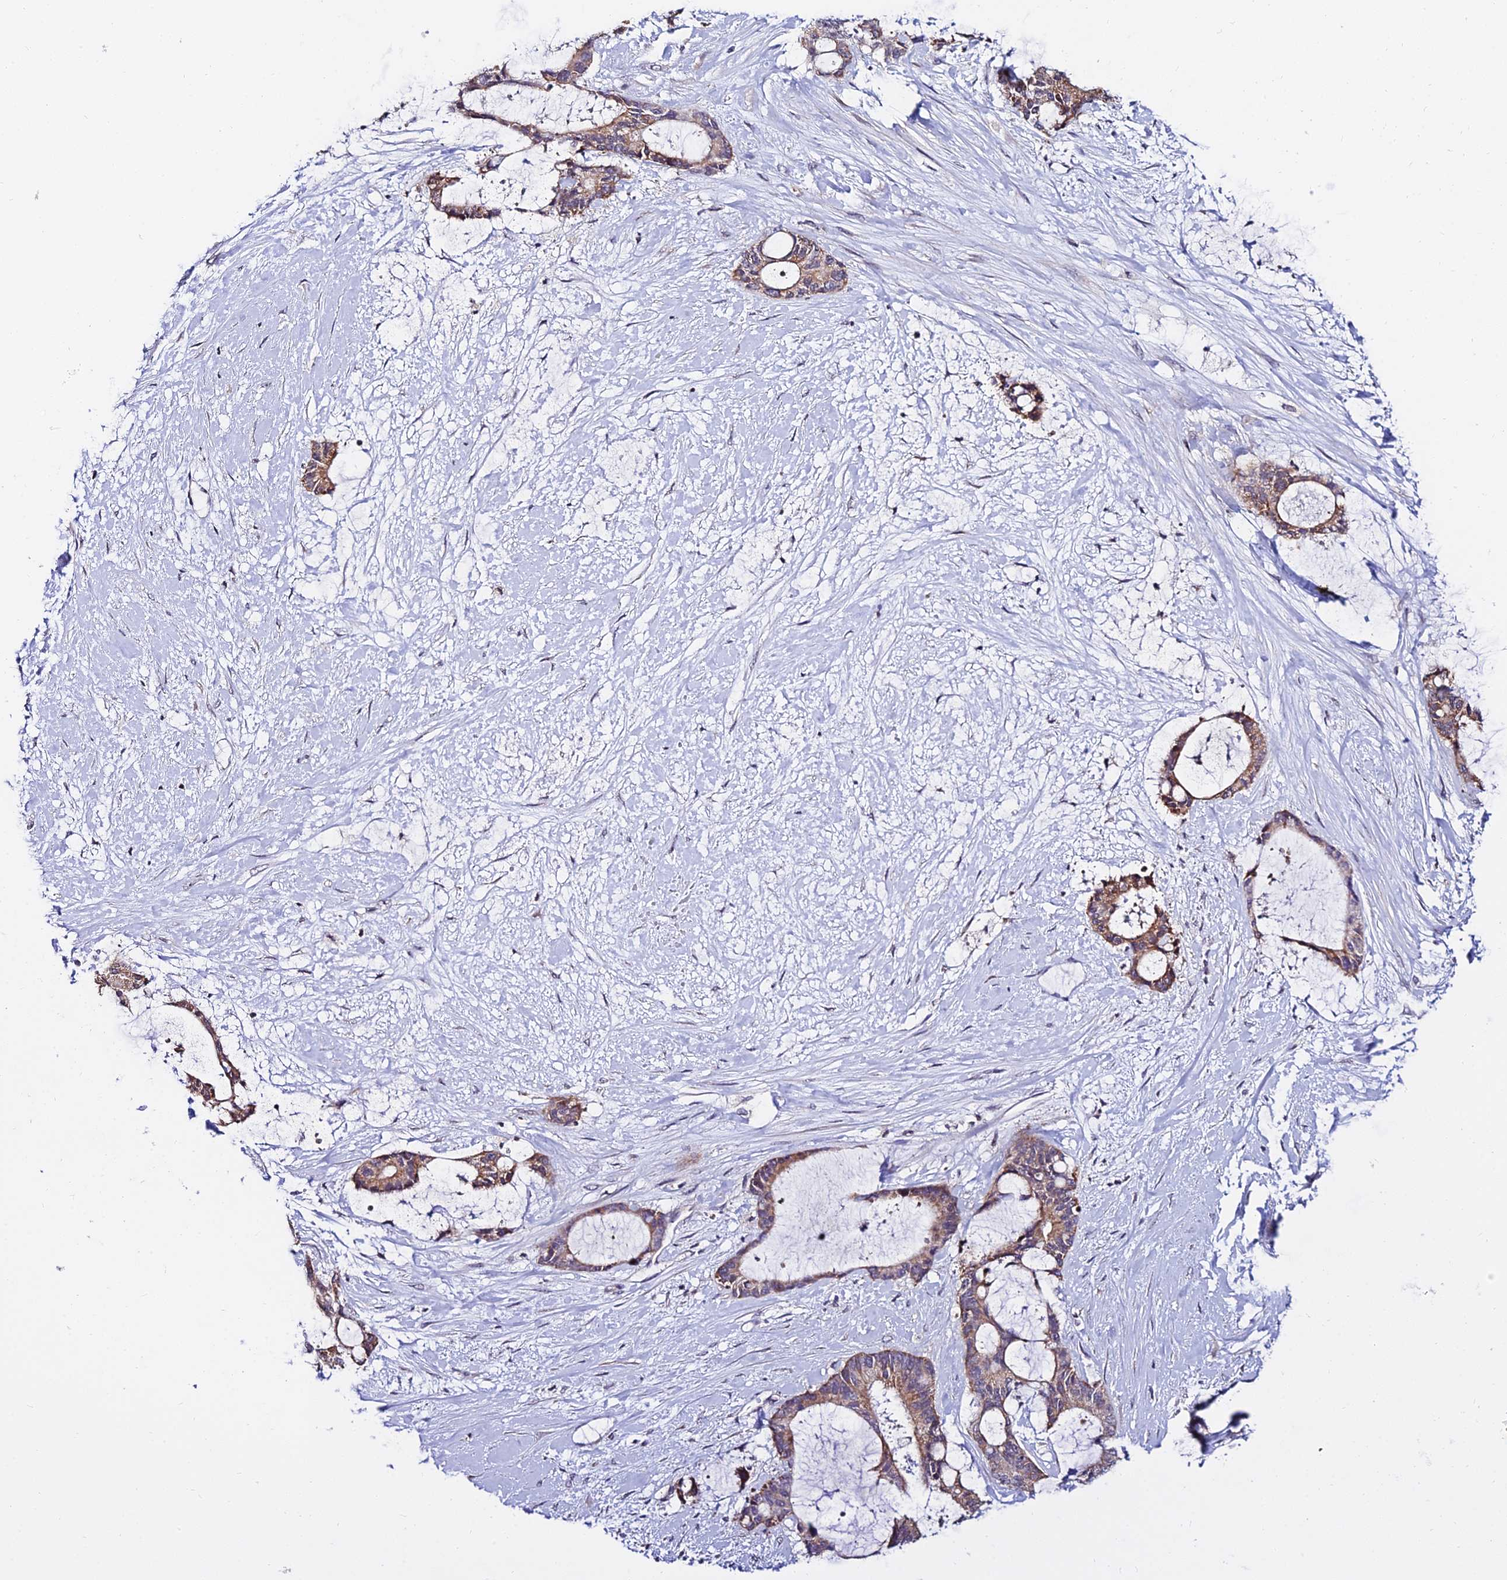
{"staining": {"intensity": "moderate", "quantity": "25%-75%", "location": "cytoplasmic/membranous"}, "tissue": "liver cancer", "cell_type": "Tumor cells", "image_type": "cancer", "snomed": [{"axis": "morphology", "description": "Normal tissue, NOS"}, {"axis": "morphology", "description": "Cholangiocarcinoma"}, {"axis": "topography", "description": "Liver"}, {"axis": "topography", "description": "Peripheral nerve tissue"}], "caption": "IHC of liver cholangiocarcinoma demonstrates medium levels of moderate cytoplasmic/membranous positivity in about 25%-75% of tumor cells.", "gene": "CDNF", "patient": {"sex": "female", "age": 73}}